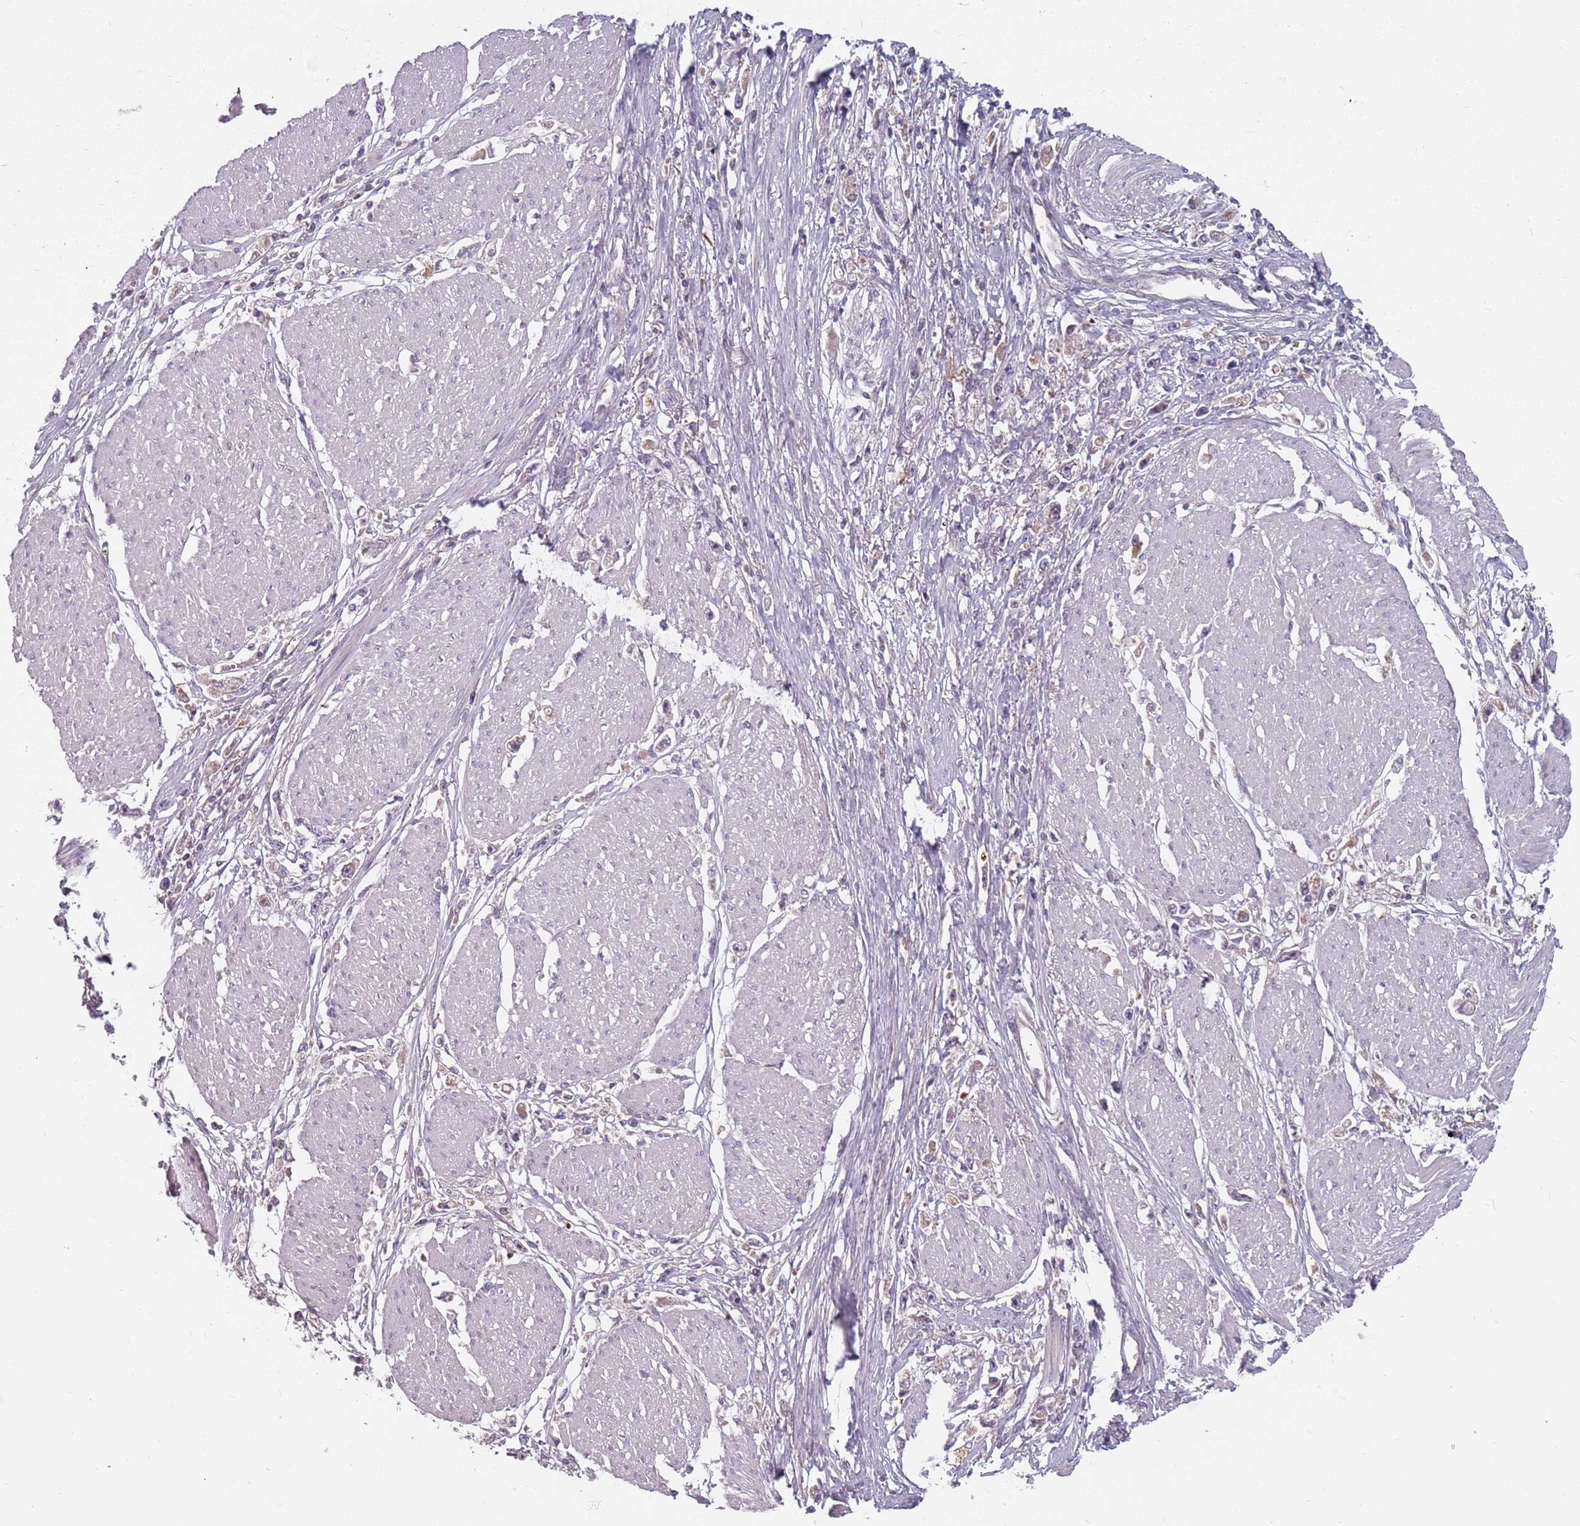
{"staining": {"intensity": "weak", "quantity": "<25%", "location": "cytoplasmic/membranous"}, "tissue": "stomach cancer", "cell_type": "Tumor cells", "image_type": "cancer", "snomed": [{"axis": "morphology", "description": "Adenocarcinoma, NOS"}, {"axis": "topography", "description": "Stomach"}], "caption": "The immunohistochemistry micrograph has no significant positivity in tumor cells of stomach cancer (adenocarcinoma) tissue.", "gene": "ADAL", "patient": {"sex": "female", "age": 59}}